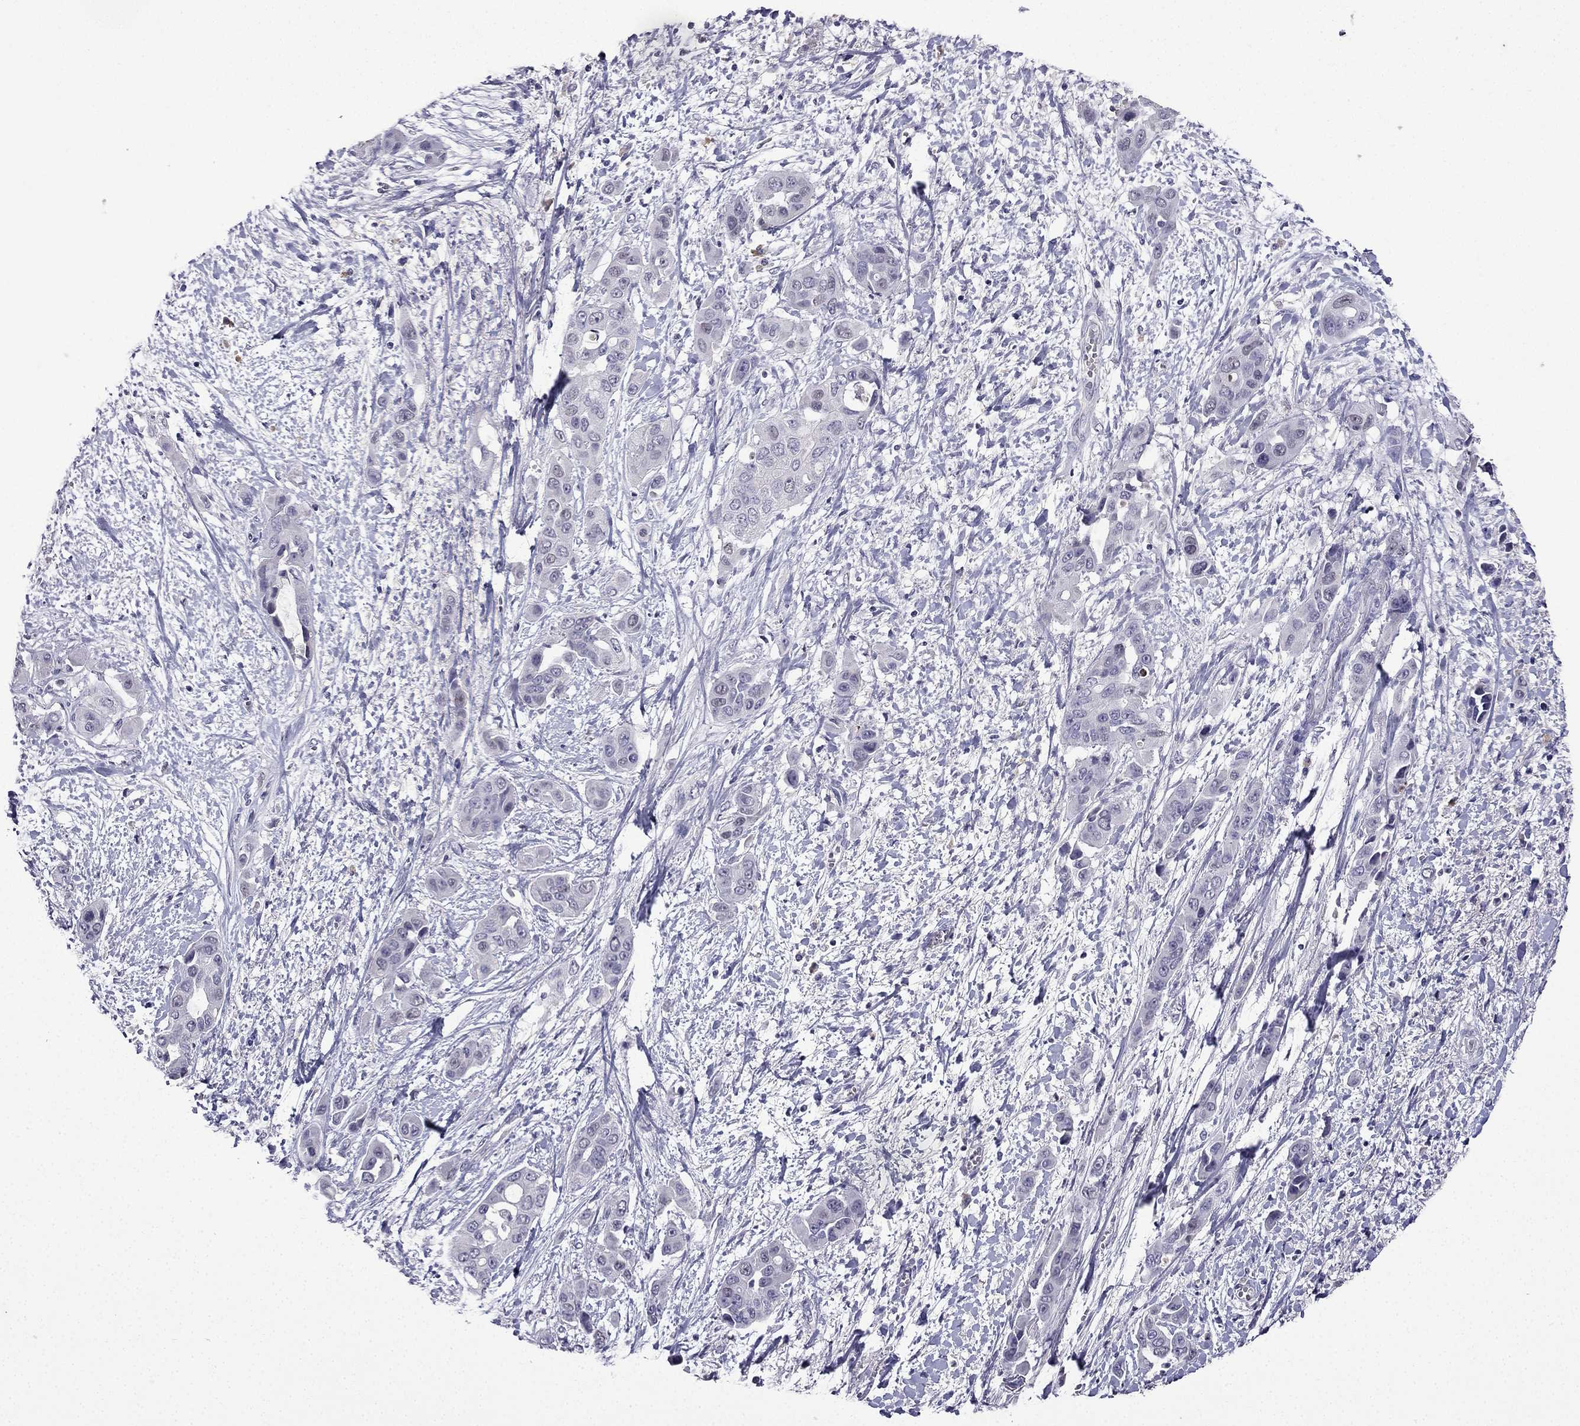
{"staining": {"intensity": "negative", "quantity": "none", "location": "none"}, "tissue": "liver cancer", "cell_type": "Tumor cells", "image_type": "cancer", "snomed": [{"axis": "morphology", "description": "Cholangiocarcinoma"}, {"axis": "topography", "description": "Liver"}], "caption": "Tumor cells show no significant protein expression in cholangiocarcinoma (liver).", "gene": "UHRF1", "patient": {"sex": "female", "age": 52}}